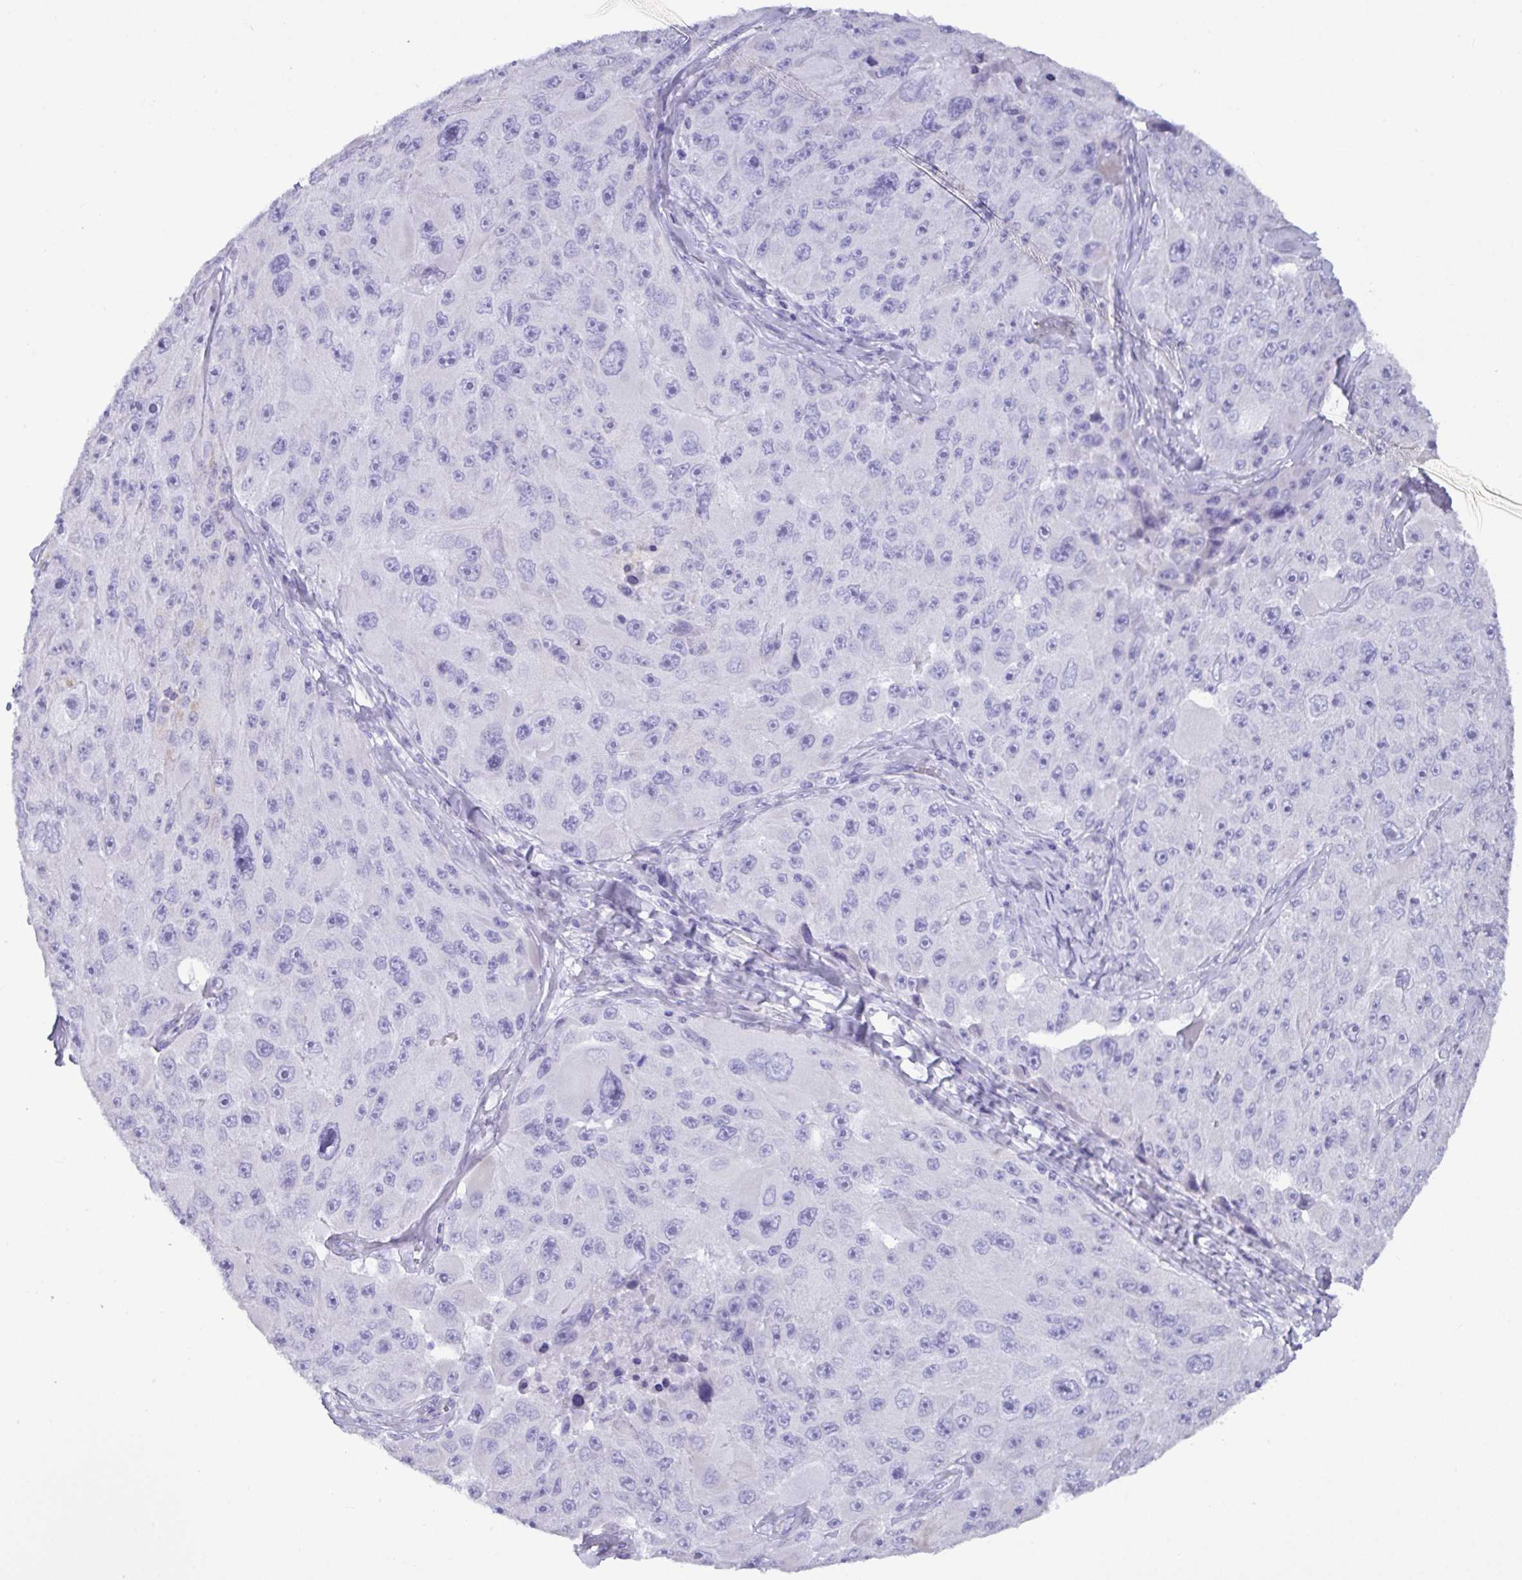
{"staining": {"intensity": "negative", "quantity": "none", "location": "none"}, "tissue": "melanoma", "cell_type": "Tumor cells", "image_type": "cancer", "snomed": [{"axis": "morphology", "description": "Malignant melanoma, Metastatic site"}, {"axis": "topography", "description": "Lymph node"}], "caption": "The photomicrograph demonstrates no staining of tumor cells in melanoma.", "gene": "C4orf33", "patient": {"sex": "male", "age": 62}}